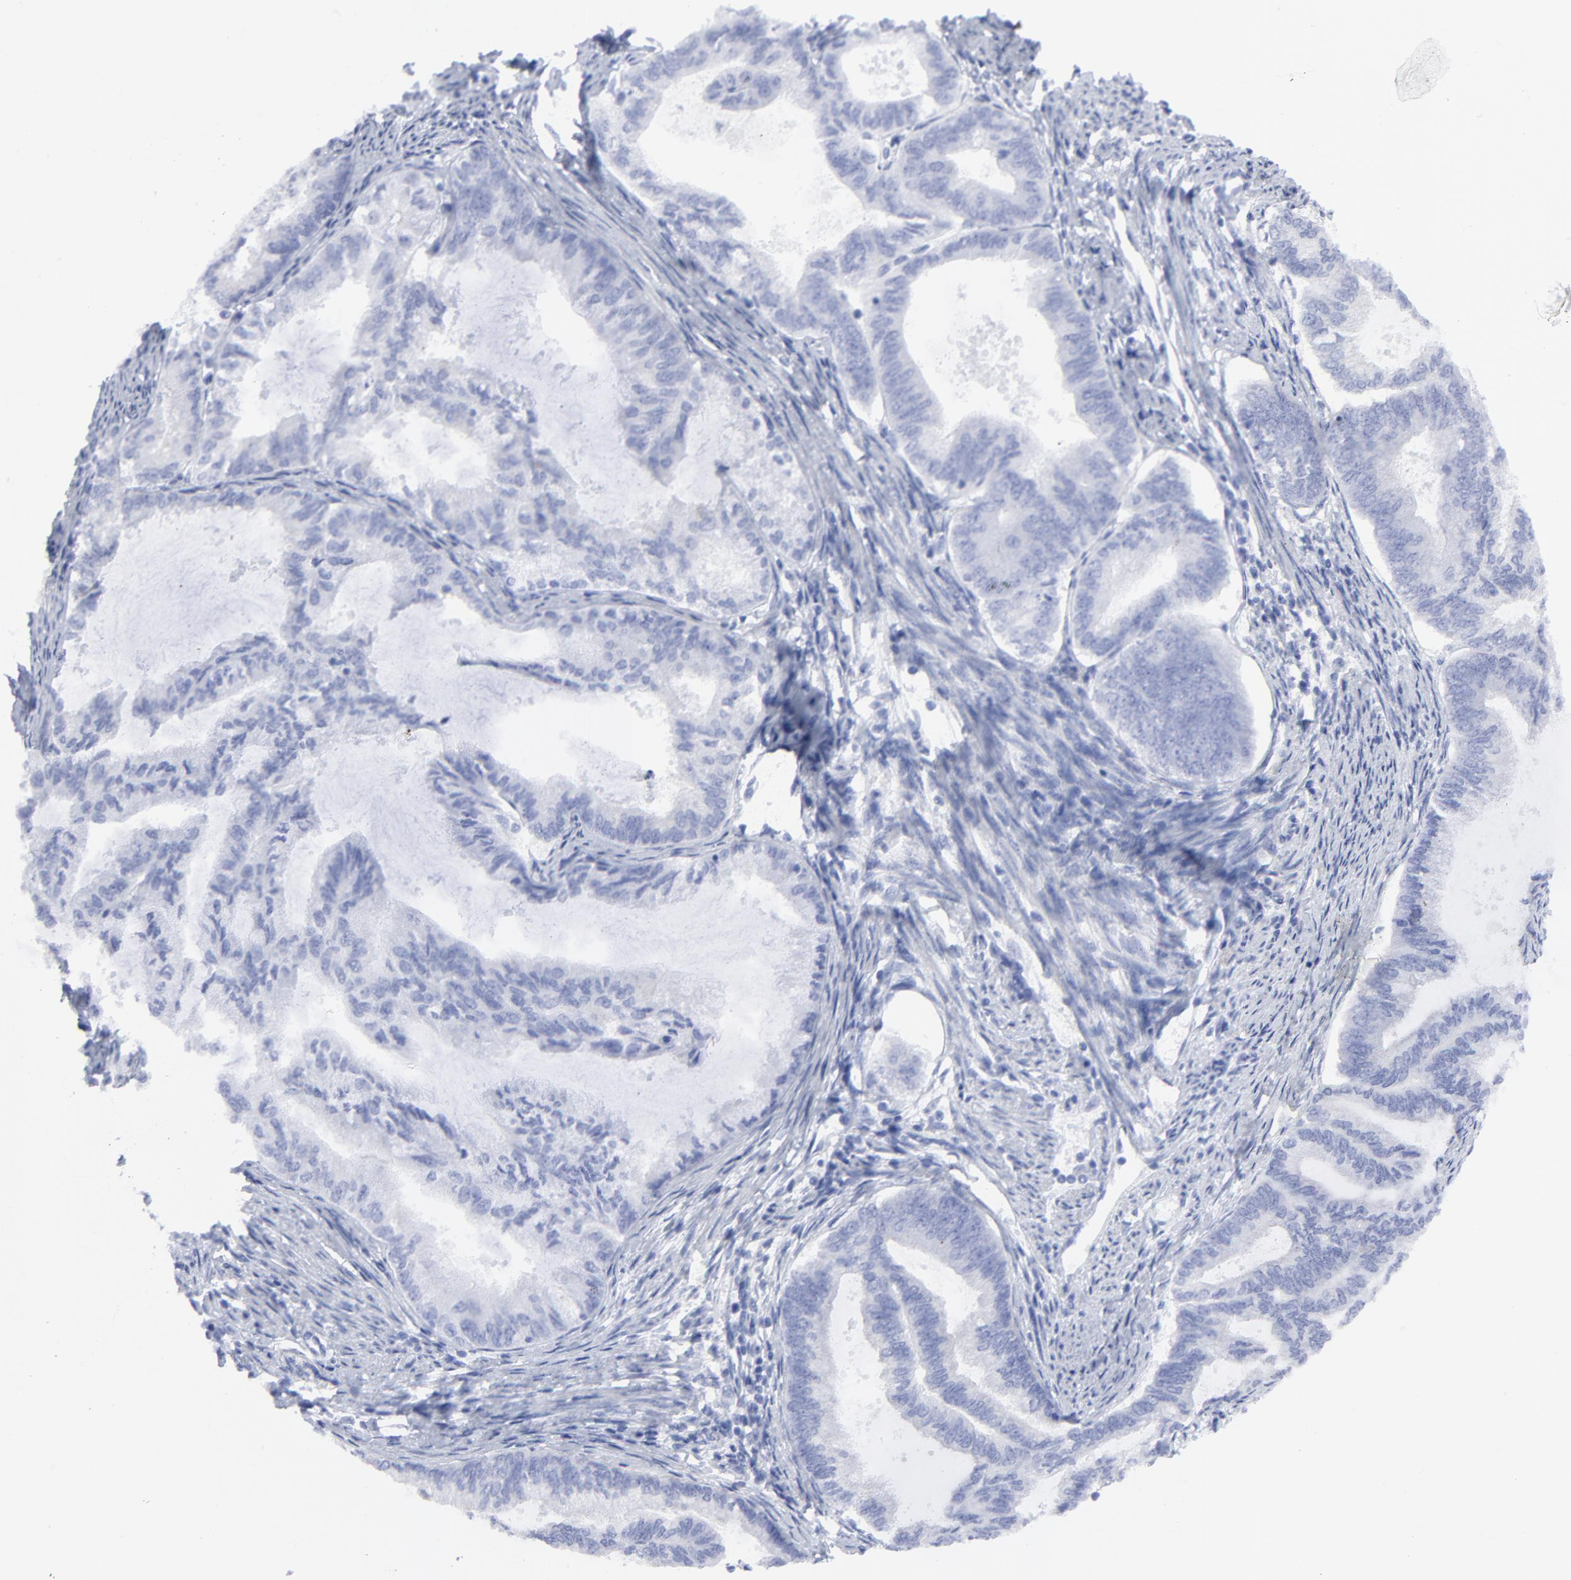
{"staining": {"intensity": "negative", "quantity": "none", "location": "none"}, "tissue": "endometrial cancer", "cell_type": "Tumor cells", "image_type": "cancer", "snomed": [{"axis": "morphology", "description": "Adenocarcinoma, NOS"}, {"axis": "topography", "description": "Endometrium"}], "caption": "Micrograph shows no significant protein expression in tumor cells of endometrial adenocarcinoma.", "gene": "CNTN3", "patient": {"sex": "female", "age": 86}}